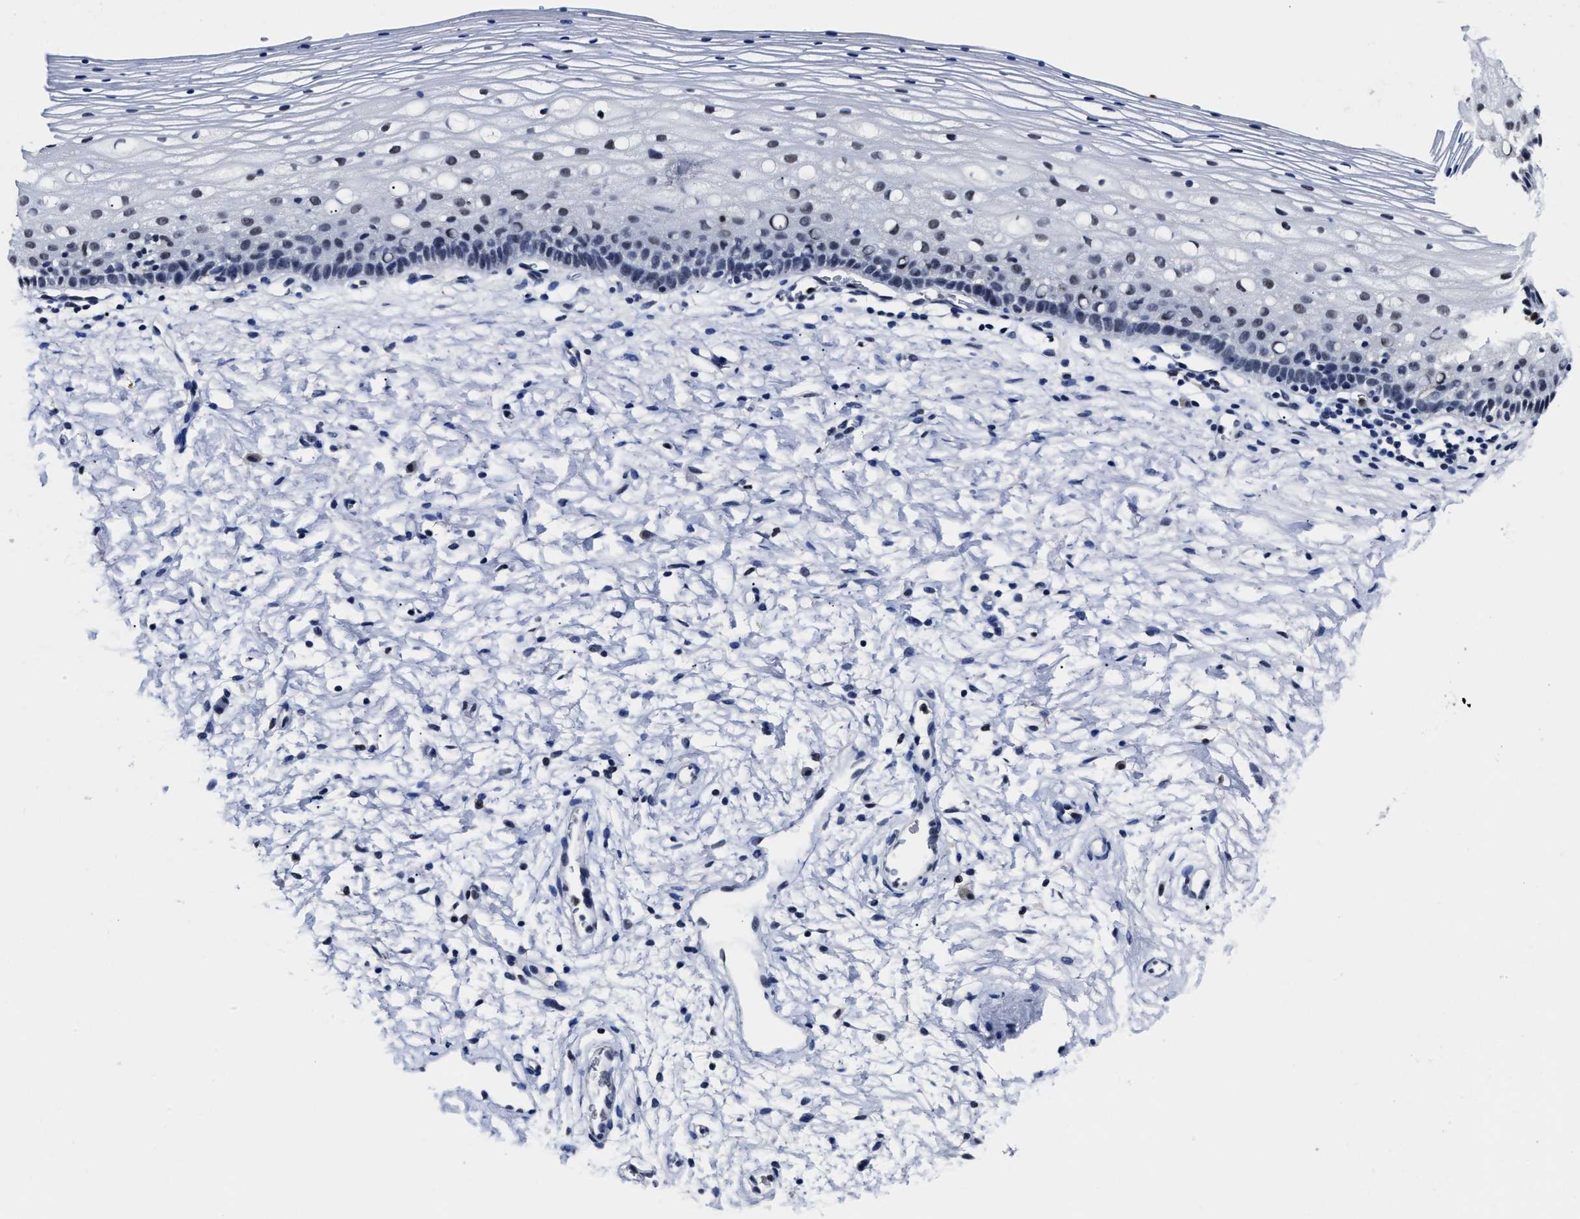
{"staining": {"intensity": "weak", "quantity": ">75%", "location": "cytoplasmic/membranous"}, "tissue": "cervix", "cell_type": "Glandular cells", "image_type": "normal", "snomed": [{"axis": "morphology", "description": "Normal tissue, NOS"}, {"axis": "topography", "description": "Cervix"}], "caption": "A brown stain labels weak cytoplasmic/membranous staining of a protein in glandular cells of normal cervix.", "gene": "PRPF4B", "patient": {"sex": "female", "age": 72}}